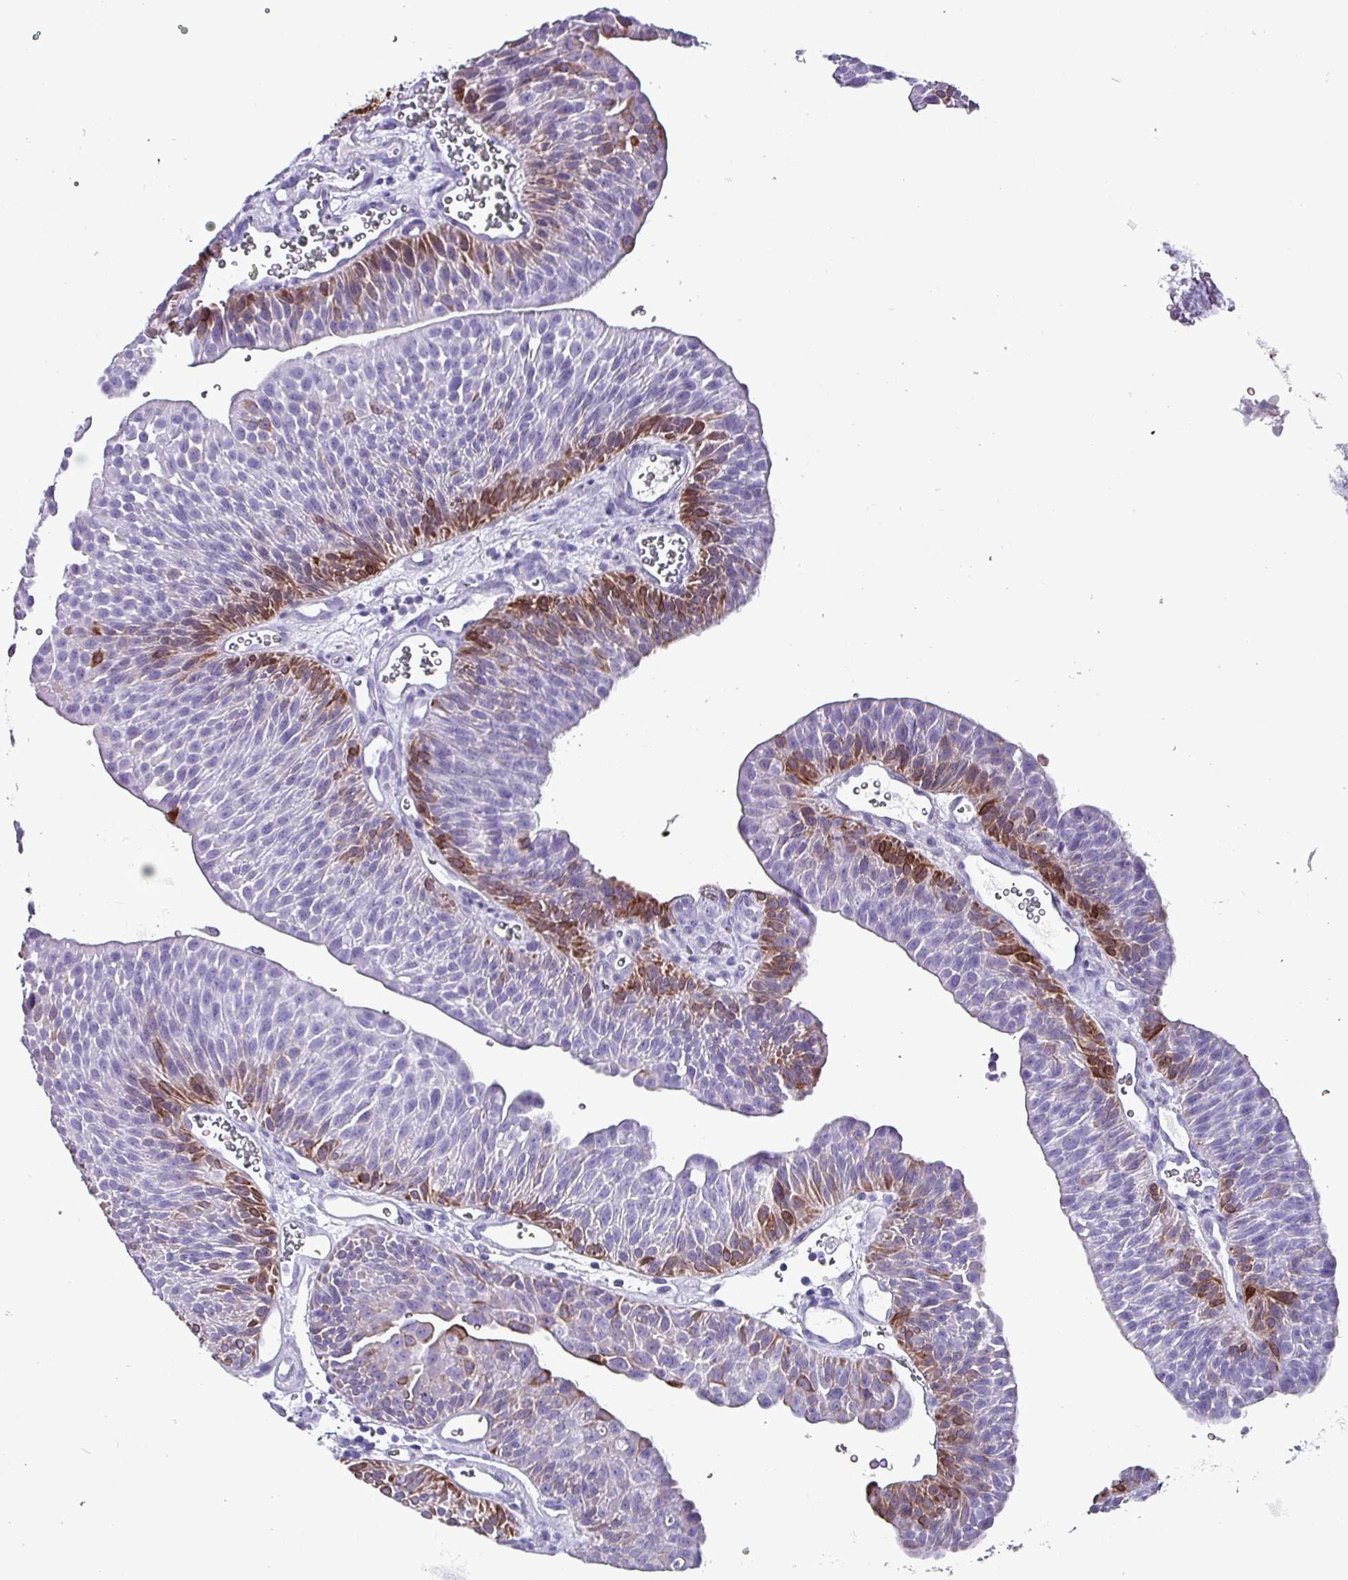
{"staining": {"intensity": "moderate", "quantity": "<25%", "location": "cytoplasmic/membranous"}, "tissue": "urothelial cancer", "cell_type": "Tumor cells", "image_type": "cancer", "snomed": [{"axis": "morphology", "description": "Urothelial carcinoma, NOS"}, {"axis": "topography", "description": "Urinary bladder"}], "caption": "Urothelial cancer was stained to show a protein in brown. There is low levels of moderate cytoplasmic/membranous expression in approximately <25% of tumor cells.", "gene": "KRT6C", "patient": {"sex": "male", "age": 67}}